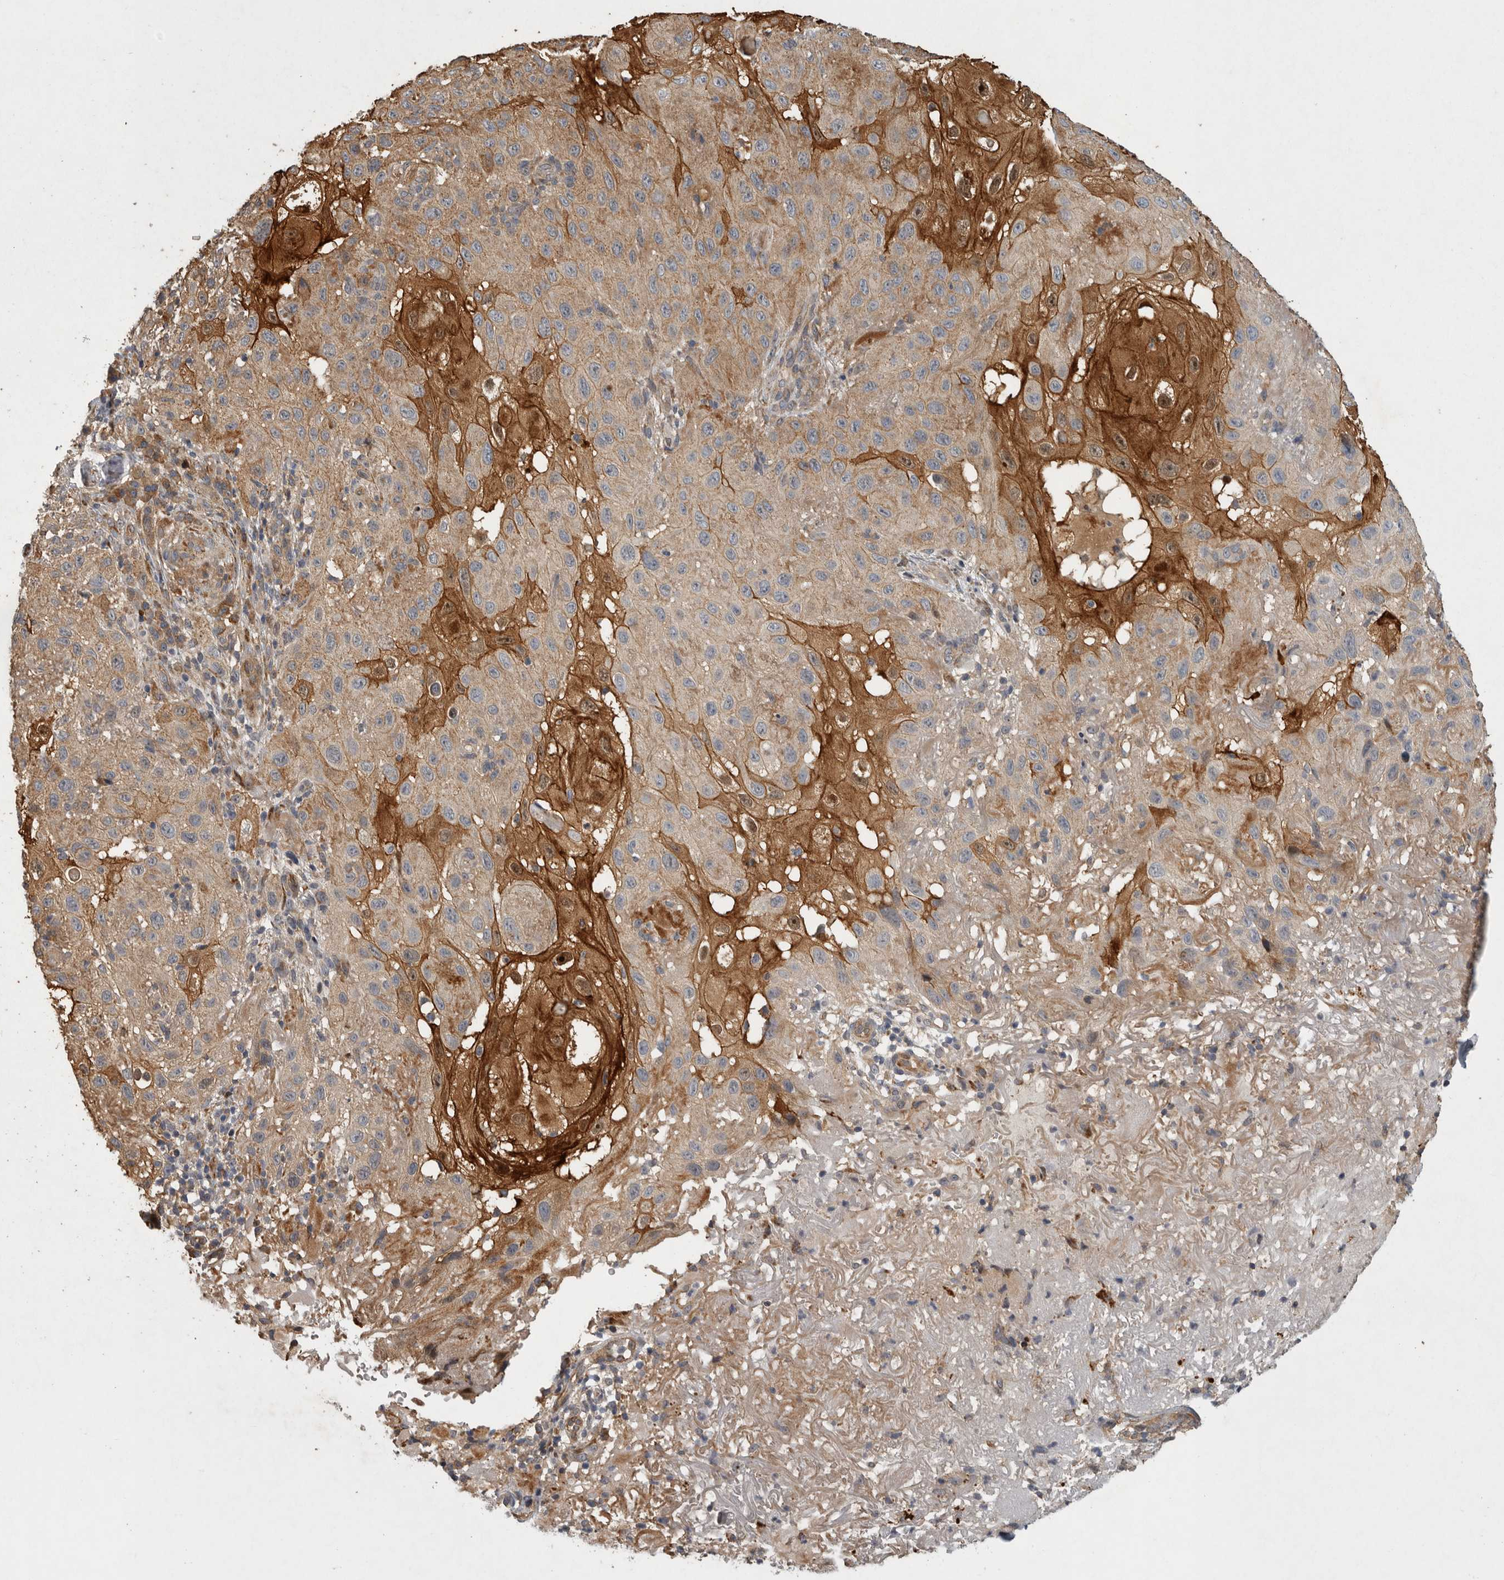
{"staining": {"intensity": "strong", "quantity": ">75%", "location": "cytoplasmic/membranous"}, "tissue": "skin cancer", "cell_type": "Tumor cells", "image_type": "cancer", "snomed": [{"axis": "morphology", "description": "Normal tissue, NOS"}, {"axis": "morphology", "description": "Squamous cell carcinoma, NOS"}, {"axis": "topography", "description": "Skin"}], "caption": "This is an image of immunohistochemistry staining of skin cancer (squamous cell carcinoma), which shows strong positivity in the cytoplasmic/membranous of tumor cells.", "gene": "MPDZ", "patient": {"sex": "female", "age": 96}}